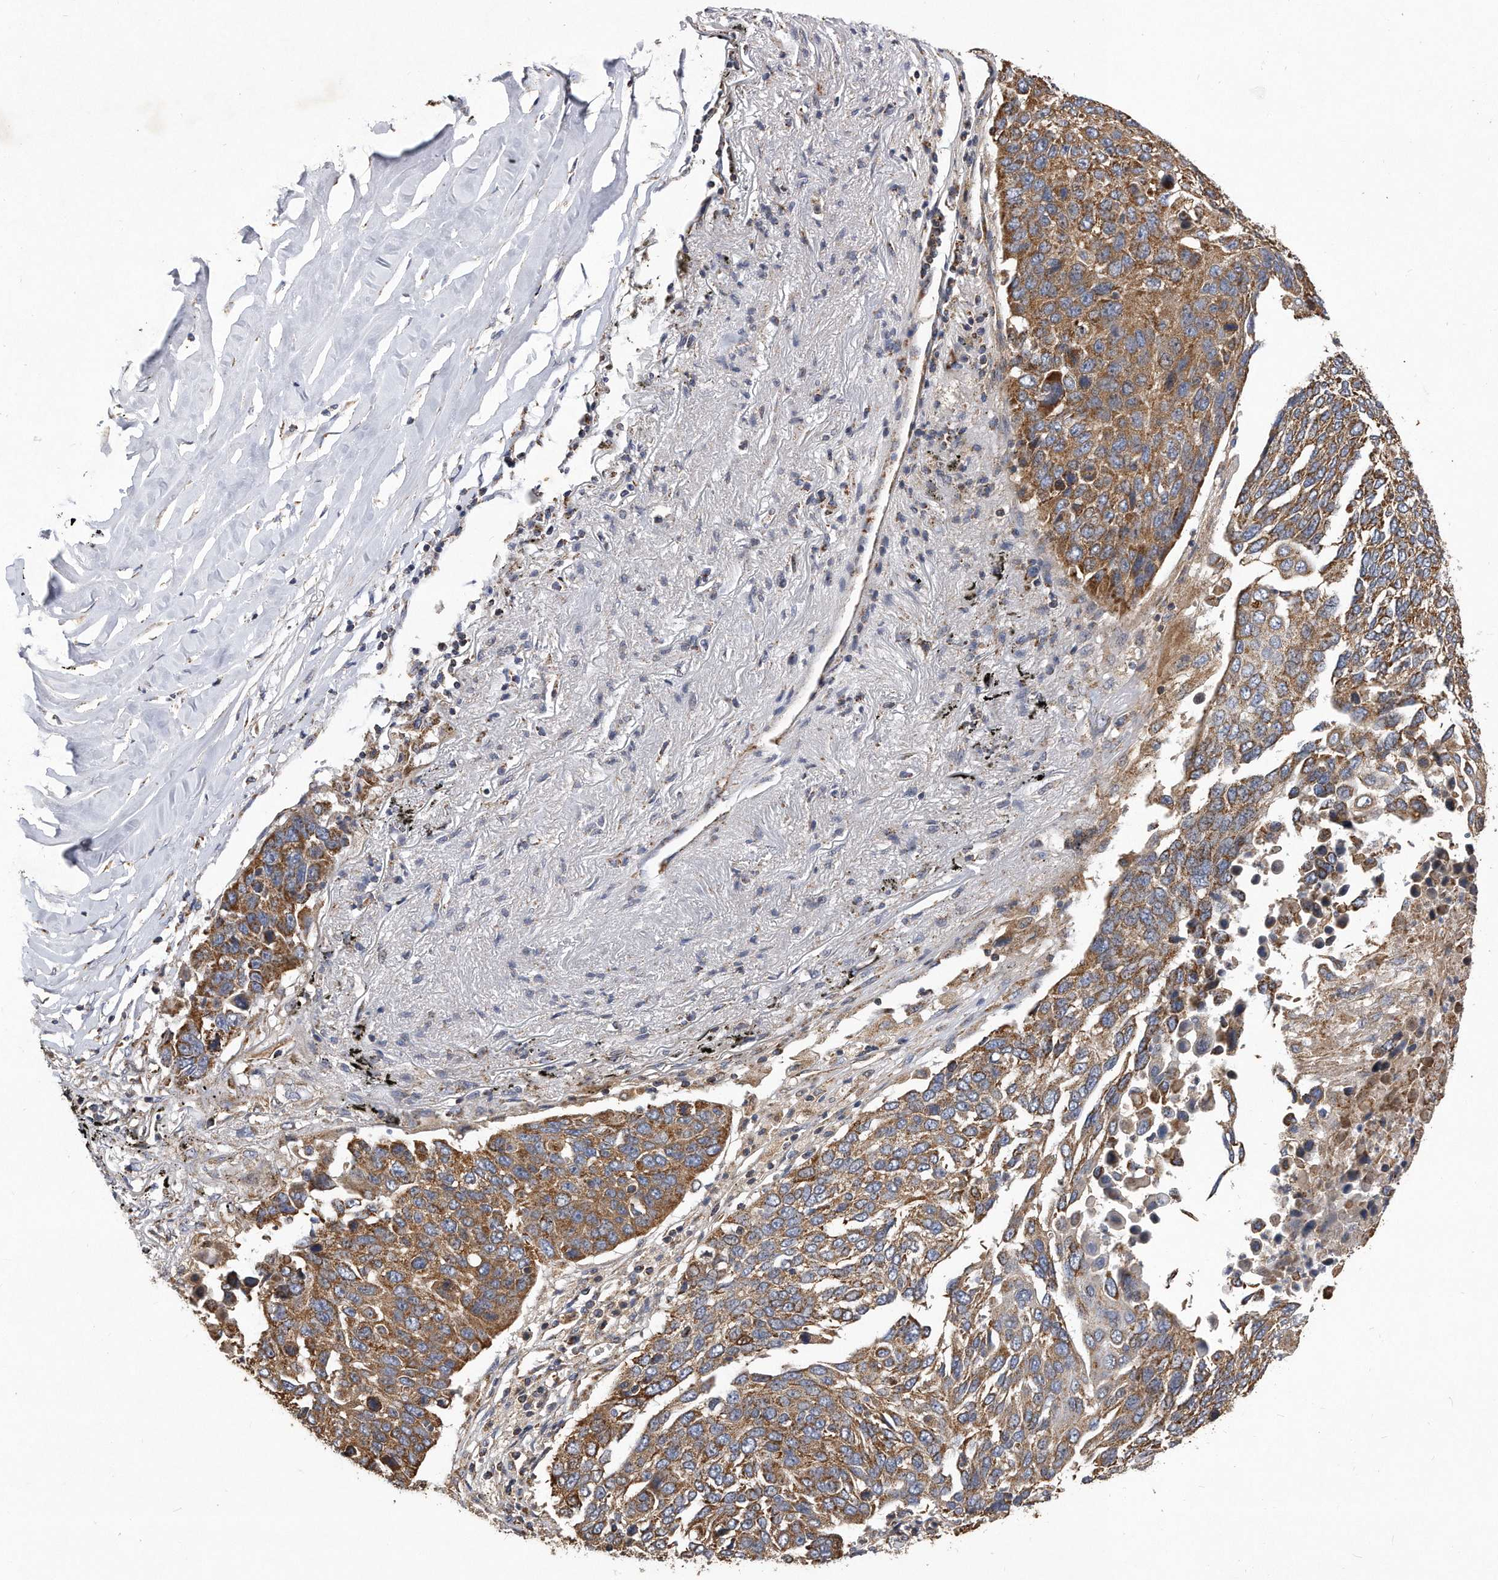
{"staining": {"intensity": "moderate", "quantity": ">75%", "location": "cytoplasmic/membranous"}, "tissue": "lung cancer", "cell_type": "Tumor cells", "image_type": "cancer", "snomed": [{"axis": "morphology", "description": "Squamous cell carcinoma, NOS"}, {"axis": "topography", "description": "Lung"}], "caption": "Human squamous cell carcinoma (lung) stained with a brown dye demonstrates moderate cytoplasmic/membranous positive staining in about >75% of tumor cells.", "gene": "PPP5C", "patient": {"sex": "male", "age": 66}}